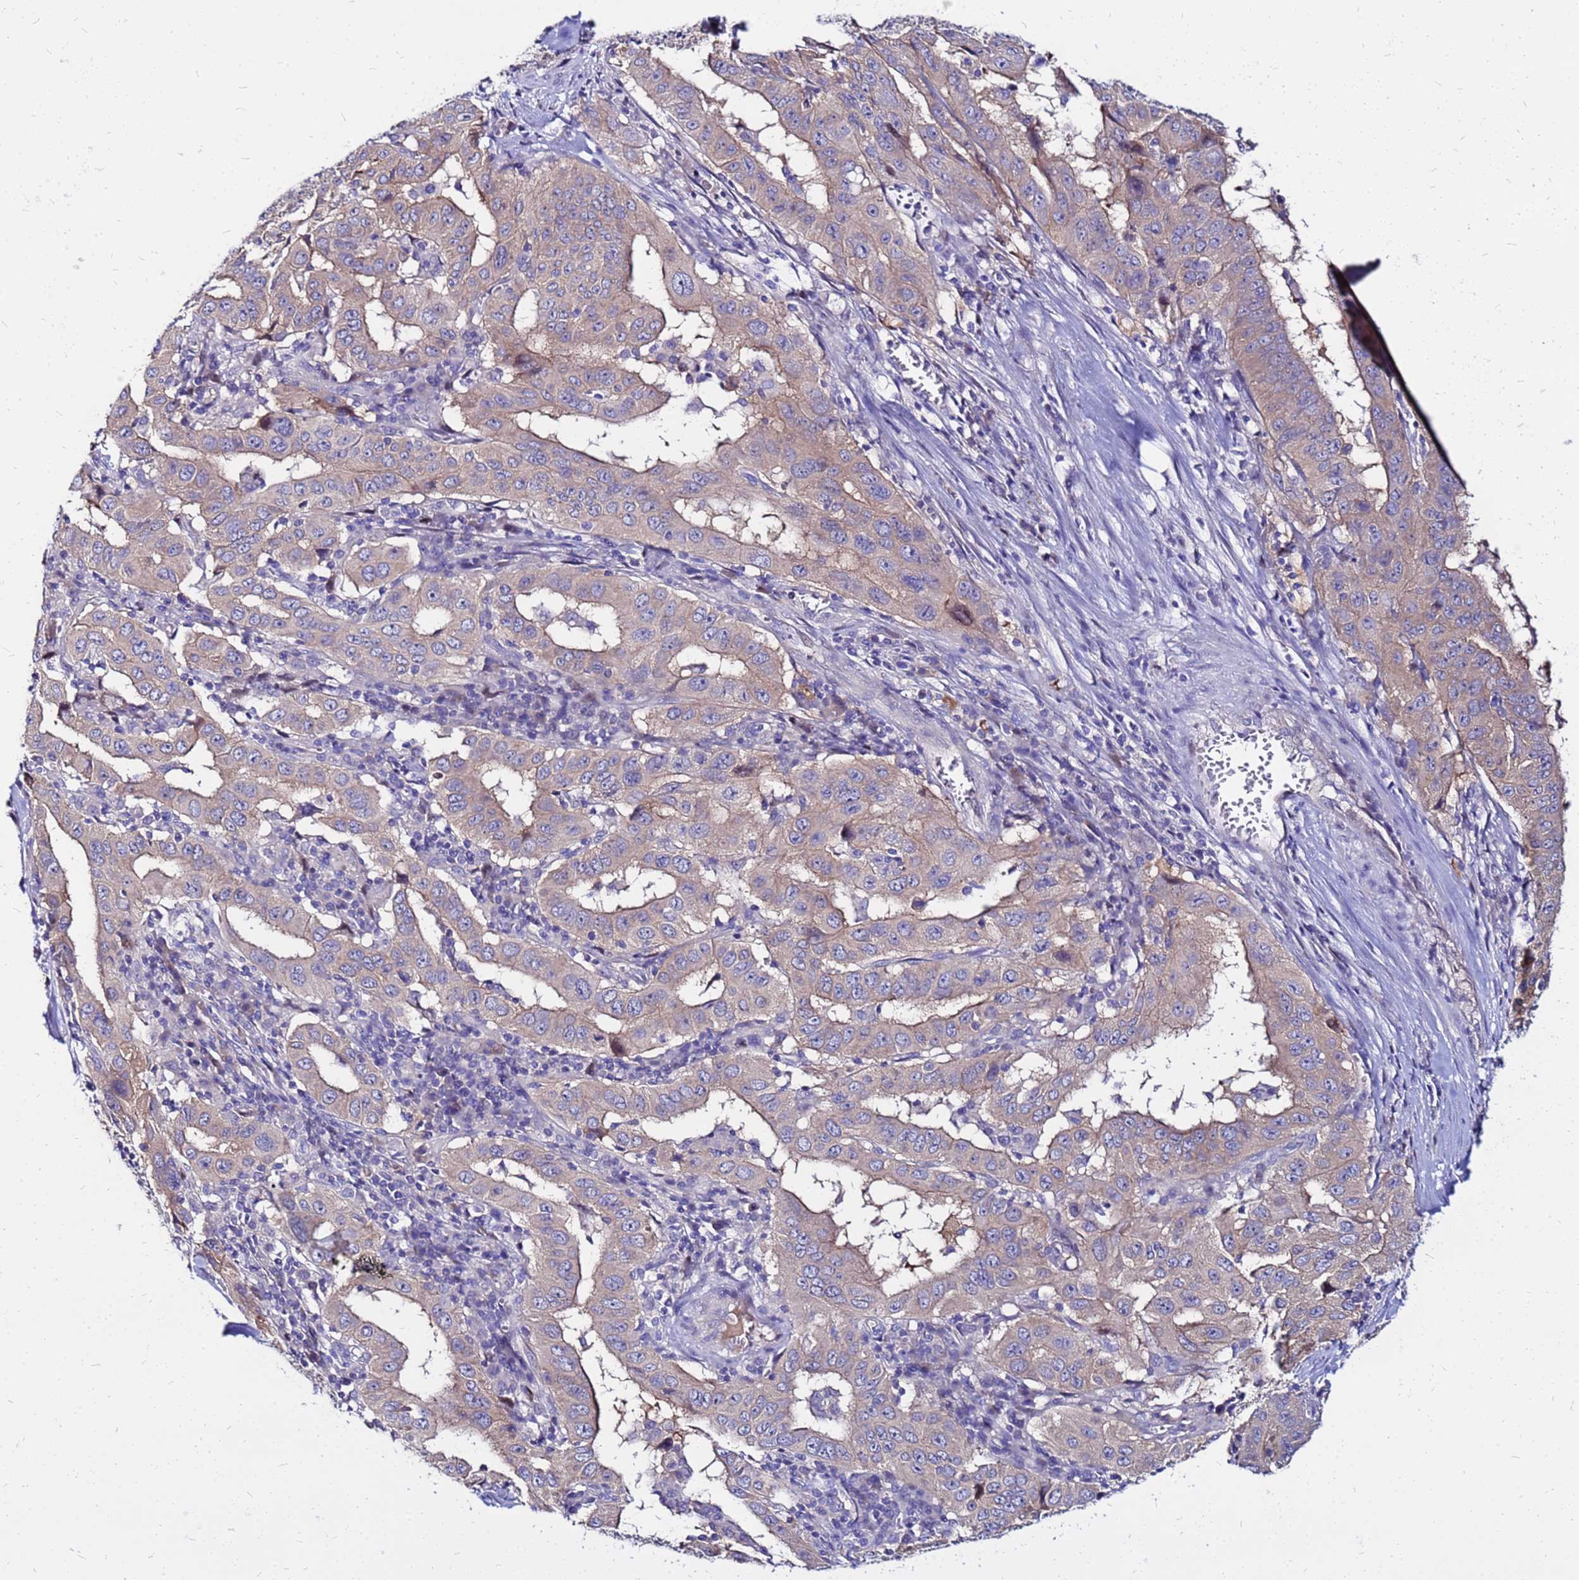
{"staining": {"intensity": "weak", "quantity": ">75%", "location": "cytoplasmic/membranous"}, "tissue": "pancreatic cancer", "cell_type": "Tumor cells", "image_type": "cancer", "snomed": [{"axis": "morphology", "description": "Adenocarcinoma, NOS"}, {"axis": "topography", "description": "Pancreas"}], "caption": "A photomicrograph of human pancreatic adenocarcinoma stained for a protein reveals weak cytoplasmic/membranous brown staining in tumor cells.", "gene": "ARHGEF5", "patient": {"sex": "male", "age": 63}}